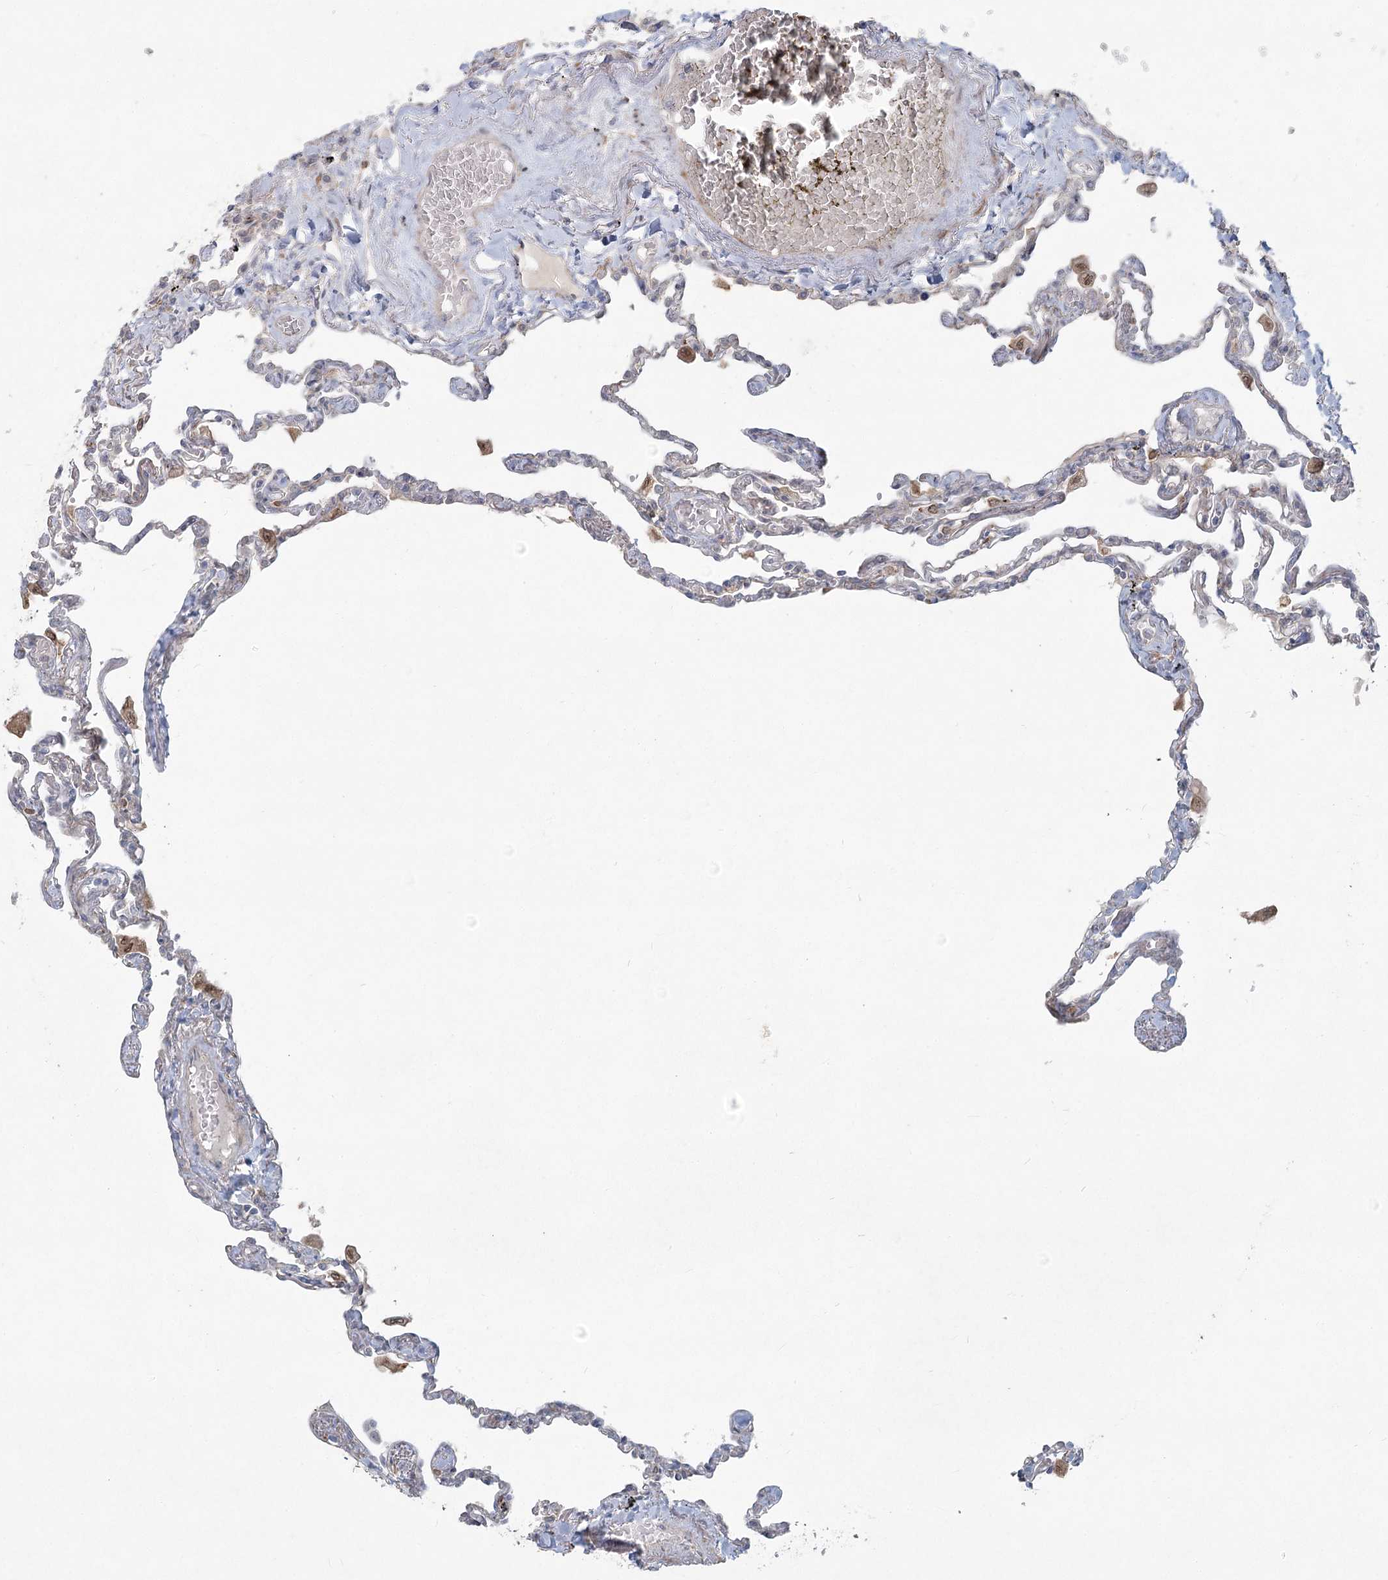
{"staining": {"intensity": "weak", "quantity": "<25%", "location": "cytoplasmic/membranous"}, "tissue": "lung", "cell_type": "Alveolar cells", "image_type": "normal", "snomed": [{"axis": "morphology", "description": "Normal tissue, NOS"}, {"axis": "topography", "description": "Lung"}], "caption": "The immunohistochemistry (IHC) histopathology image has no significant positivity in alveolar cells of lung.", "gene": "LRP2BP", "patient": {"sex": "female", "age": 67}}